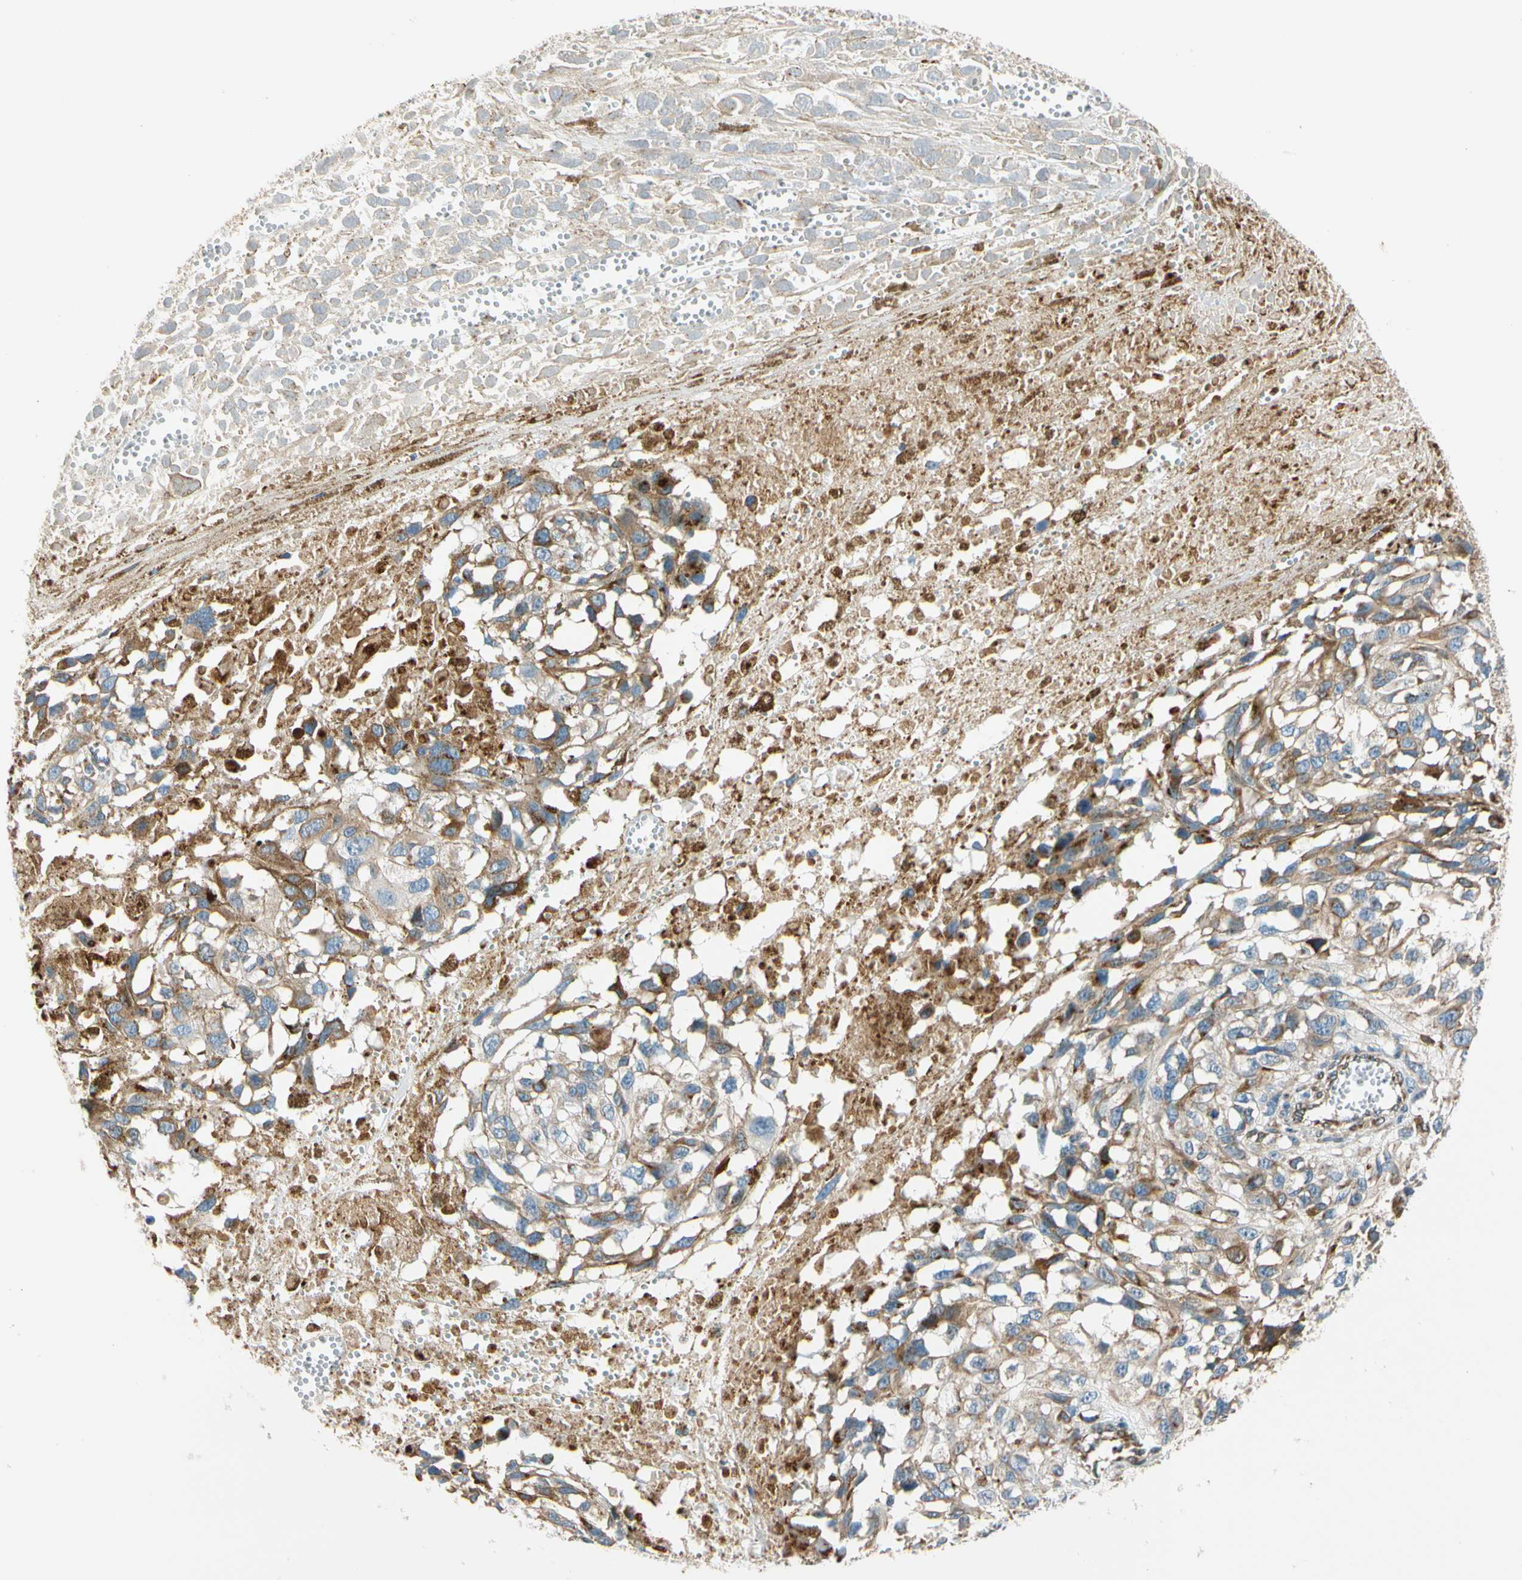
{"staining": {"intensity": "moderate", "quantity": "<25%", "location": "cytoplasmic/membranous"}, "tissue": "melanoma", "cell_type": "Tumor cells", "image_type": "cancer", "snomed": [{"axis": "morphology", "description": "Malignant melanoma, Metastatic site"}, {"axis": "topography", "description": "Lymph node"}], "caption": "Immunohistochemical staining of human malignant melanoma (metastatic site) displays low levels of moderate cytoplasmic/membranous protein positivity in about <25% of tumor cells.", "gene": "NUCB1", "patient": {"sex": "male", "age": 59}}